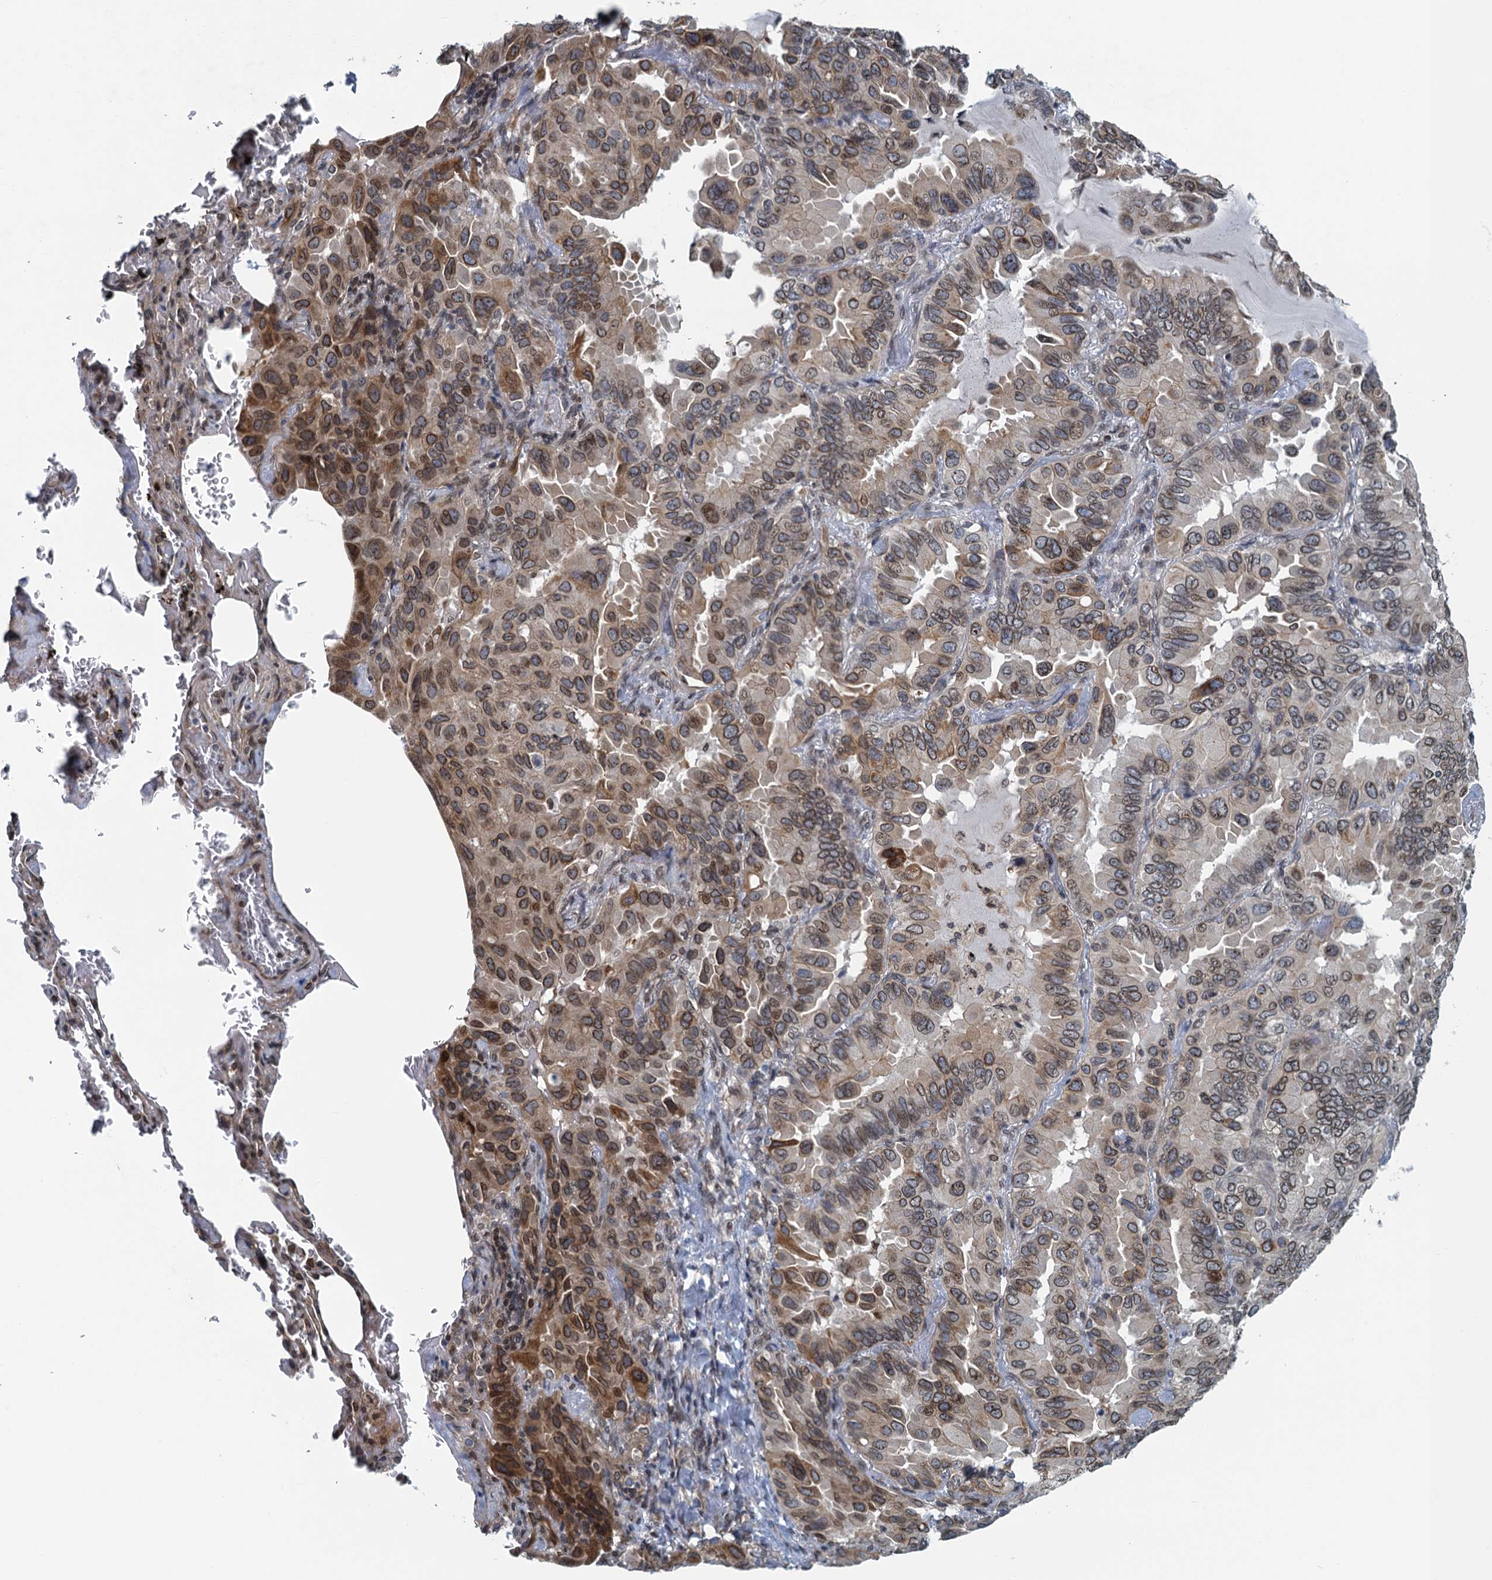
{"staining": {"intensity": "moderate", "quantity": ">75%", "location": "cytoplasmic/membranous,nuclear"}, "tissue": "lung cancer", "cell_type": "Tumor cells", "image_type": "cancer", "snomed": [{"axis": "morphology", "description": "Adenocarcinoma, NOS"}, {"axis": "topography", "description": "Lung"}], "caption": "The histopathology image reveals staining of lung cancer (adenocarcinoma), revealing moderate cytoplasmic/membranous and nuclear protein staining (brown color) within tumor cells. (DAB (3,3'-diaminobenzidine) IHC, brown staining for protein, blue staining for nuclei).", "gene": "CCDC34", "patient": {"sex": "male", "age": 64}}